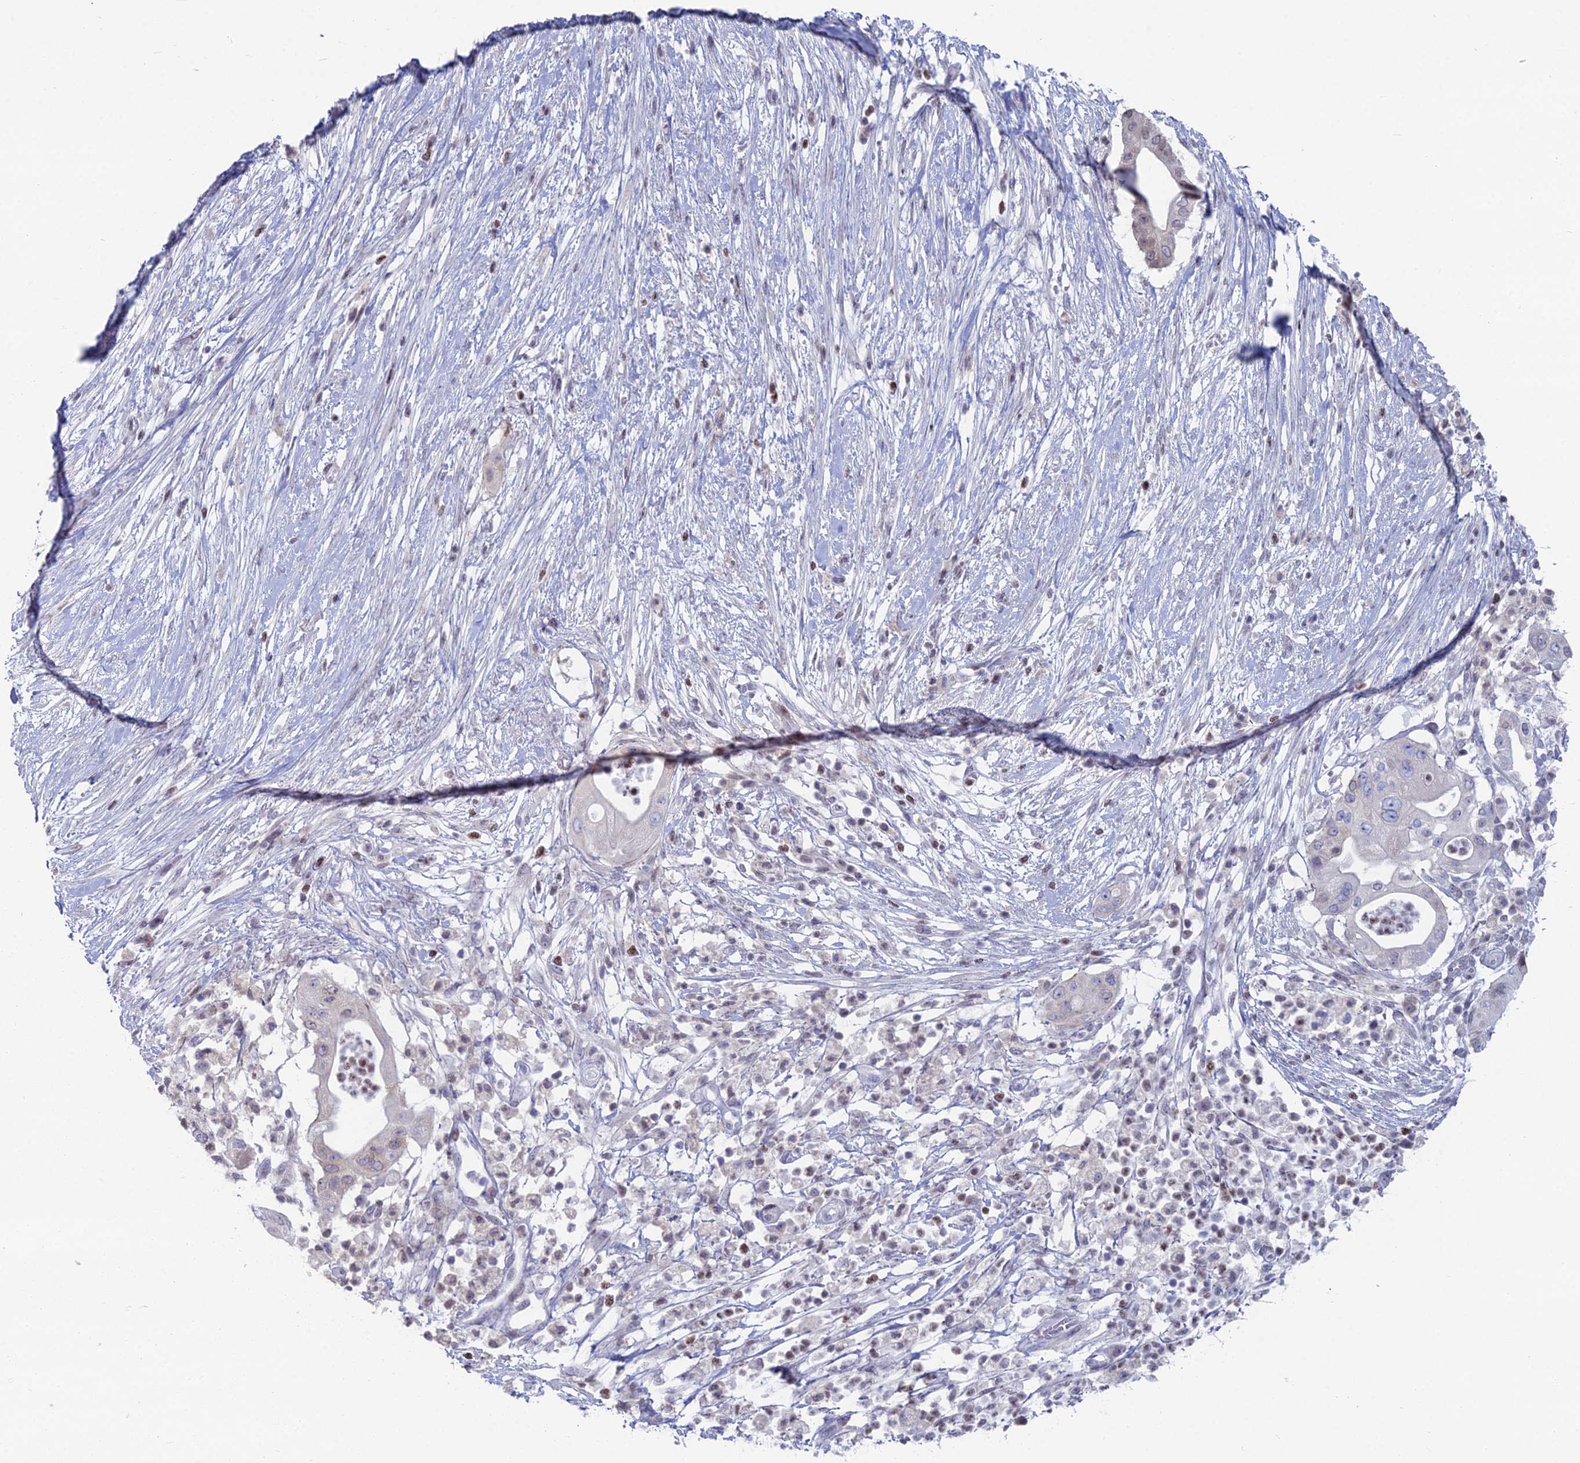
{"staining": {"intensity": "negative", "quantity": "none", "location": "none"}, "tissue": "pancreatic cancer", "cell_type": "Tumor cells", "image_type": "cancer", "snomed": [{"axis": "morphology", "description": "Adenocarcinoma, NOS"}, {"axis": "topography", "description": "Pancreas"}], "caption": "IHC image of neoplastic tissue: pancreatic cancer stained with DAB (3,3'-diaminobenzidine) reveals no significant protein expression in tumor cells.", "gene": "CERS6", "patient": {"sex": "male", "age": 68}}